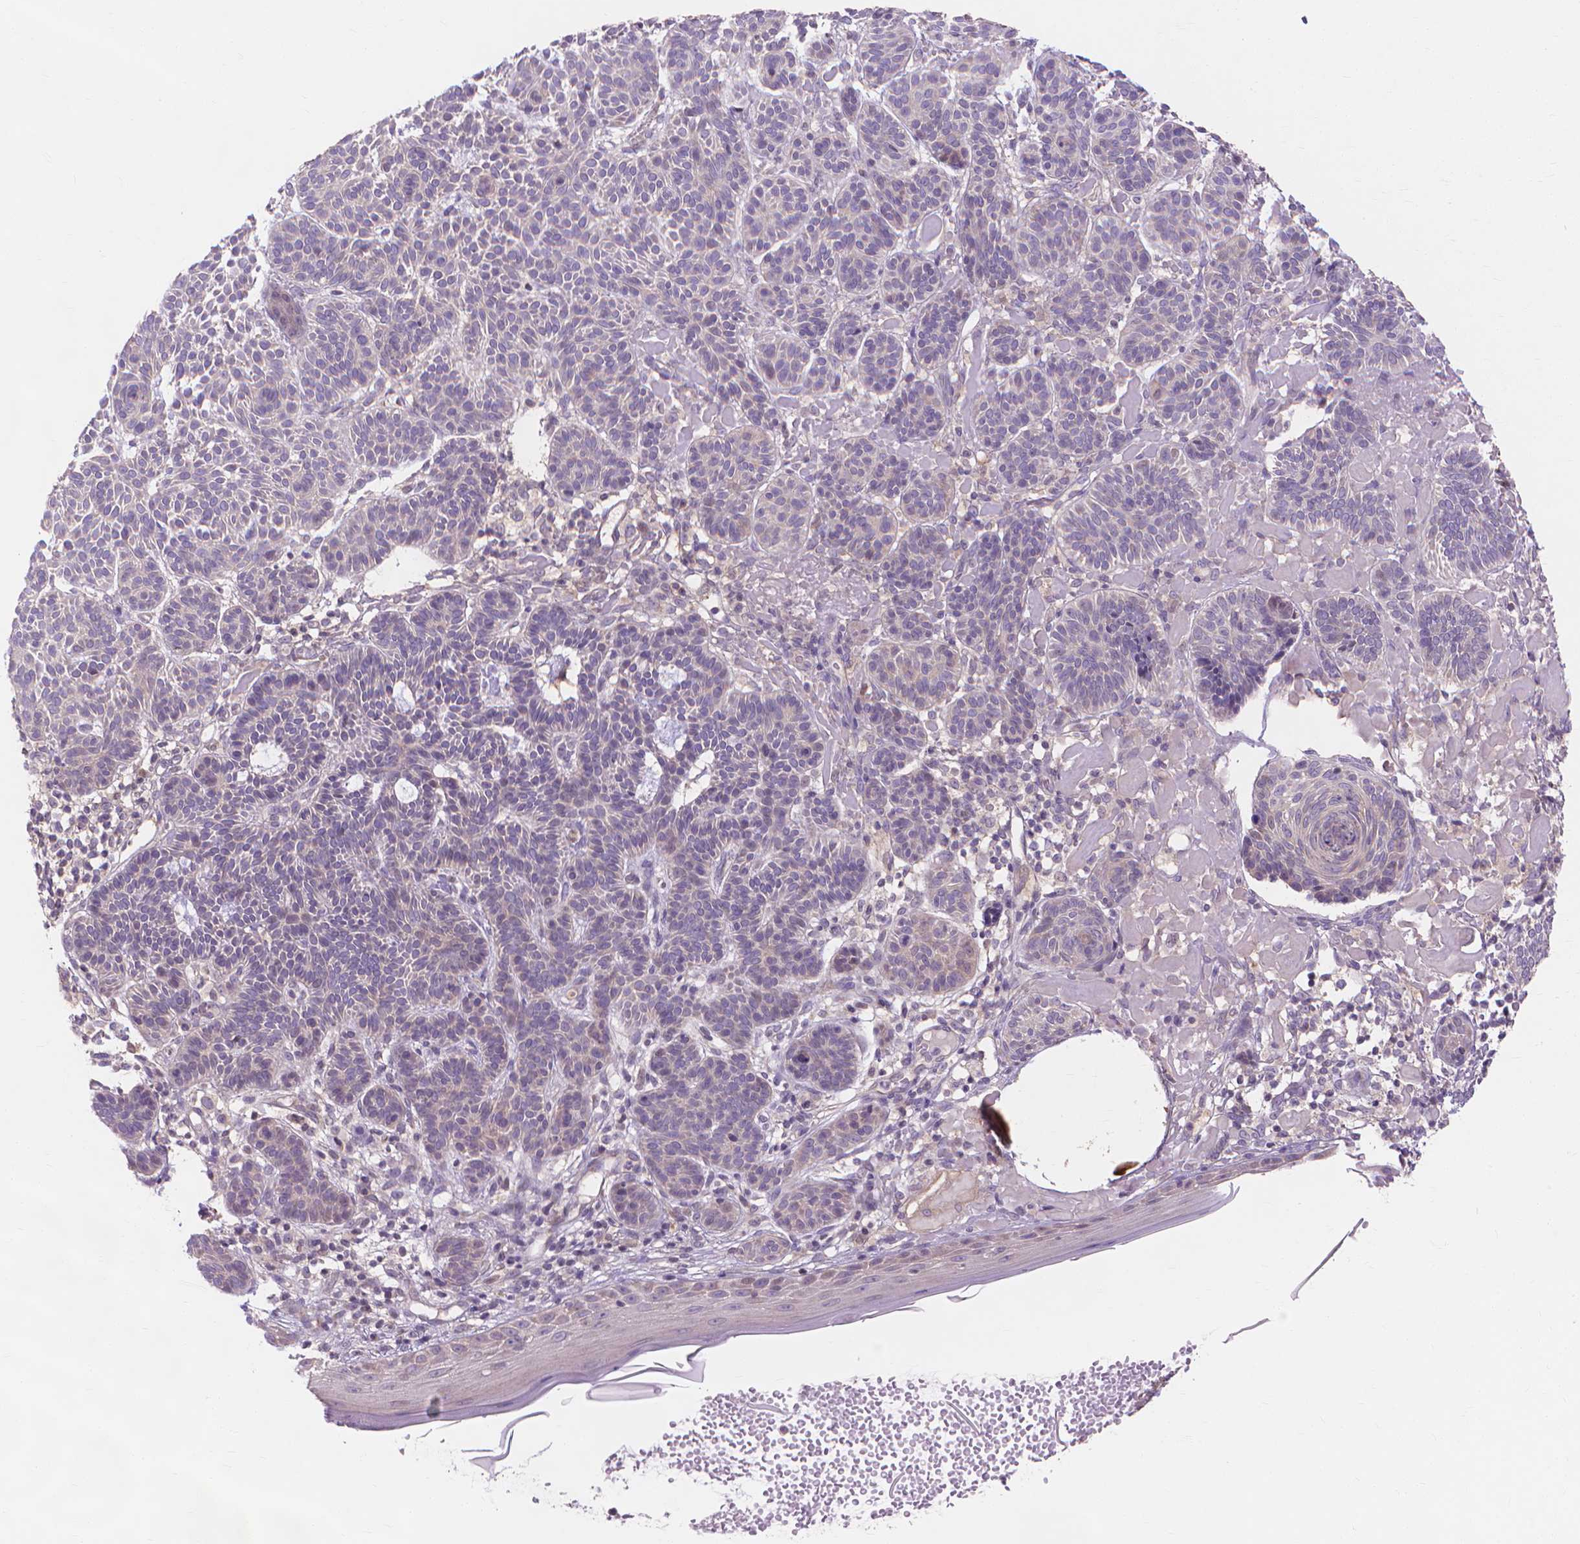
{"staining": {"intensity": "negative", "quantity": "none", "location": "none"}, "tissue": "skin cancer", "cell_type": "Tumor cells", "image_type": "cancer", "snomed": [{"axis": "morphology", "description": "Basal cell carcinoma"}, {"axis": "topography", "description": "Skin"}], "caption": "Immunohistochemistry photomicrograph of skin cancer stained for a protein (brown), which reveals no expression in tumor cells.", "gene": "PRDM13", "patient": {"sex": "male", "age": 85}}